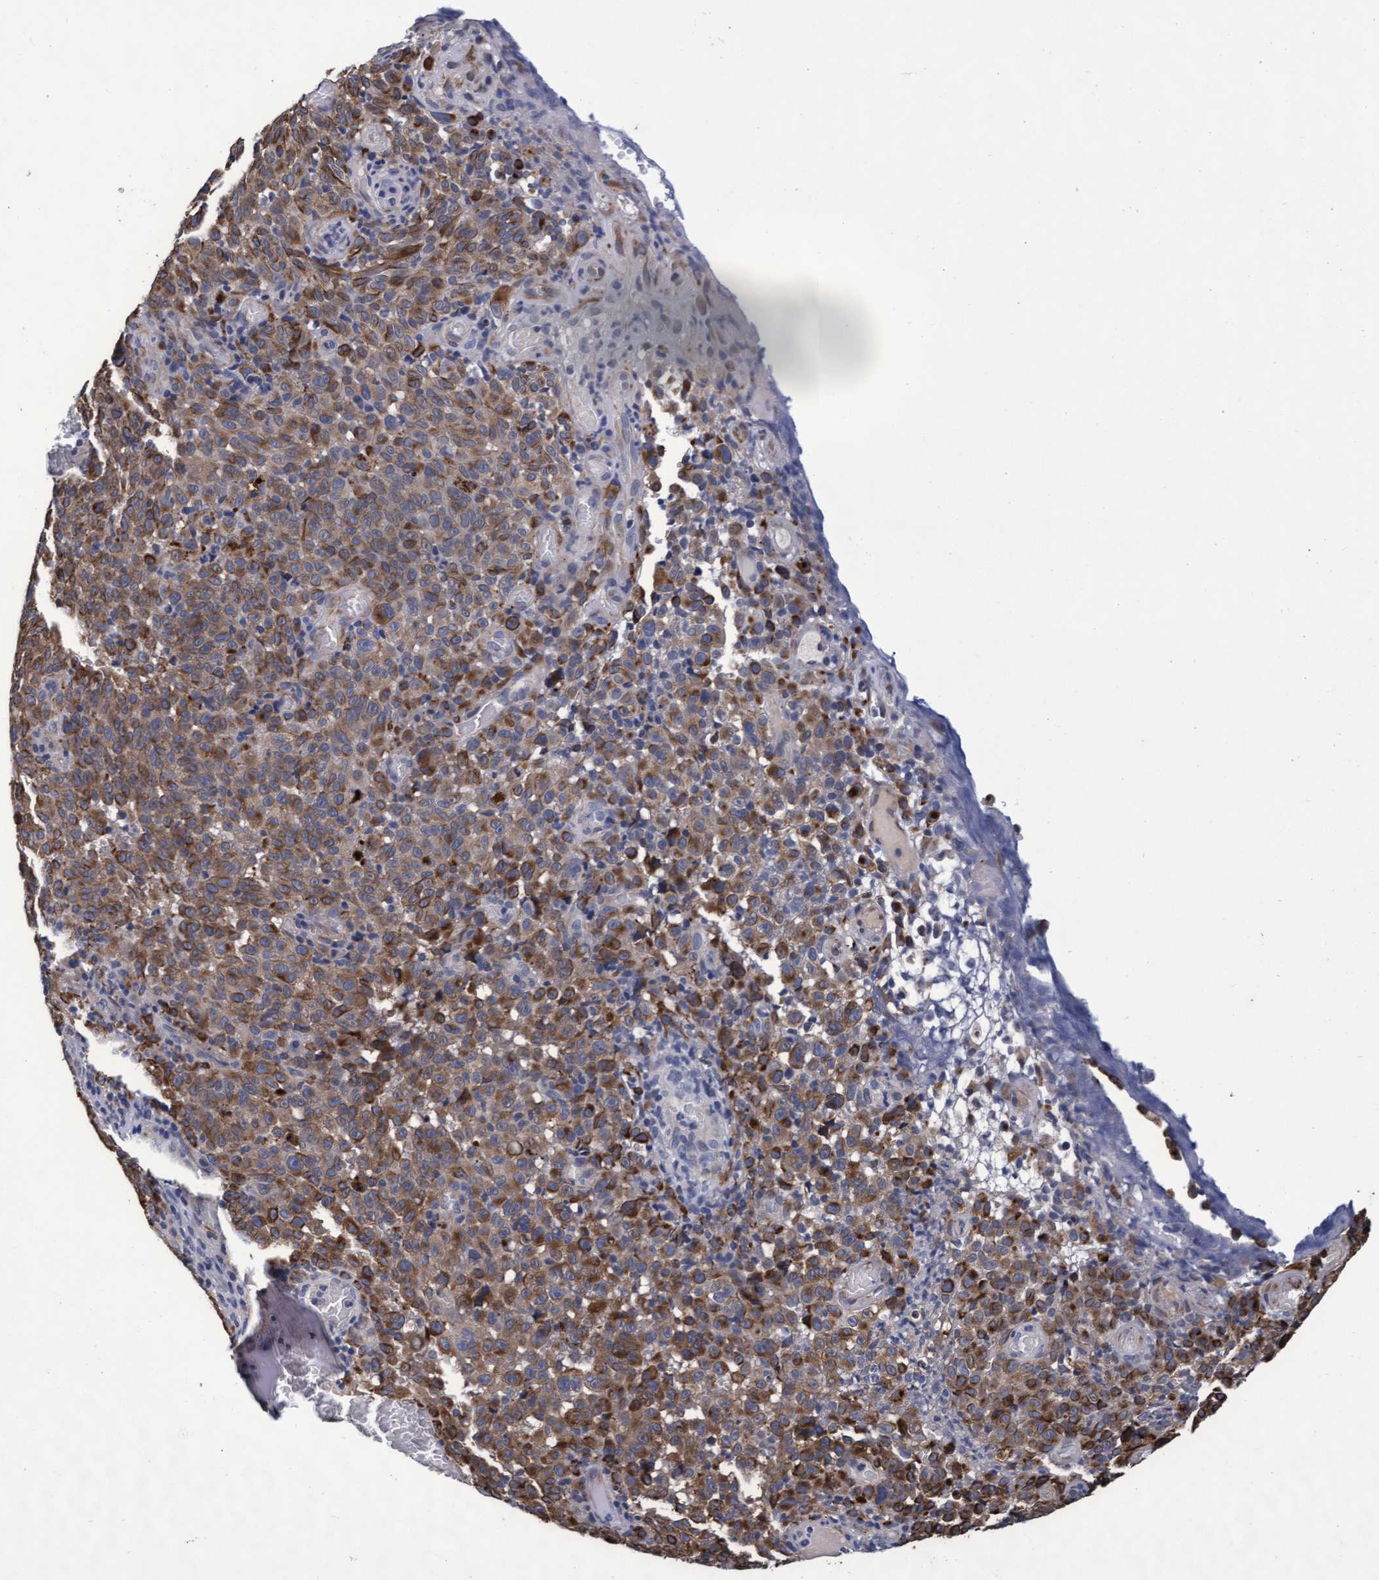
{"staining": {"intensity": "moderate", "quantity": ">75%", "location": "cytoplasmic/membranous"}, "tissue": "melanoma", "cell_type": "Tumor cells", "image_type": "cancer", "snomed": [{"axis": "morphology", "description": "Malignant melanoma, NOS"}, {"axis": "topography", "description": "Skin"}], "caption": "Immunohistochemistry (IHC) staining of melanoma, which demonstrates medium levels of moderate cytoplasmic/membranous expression in approximately >75% of tumor cells indicating moderate cytoplasmic/membranous protein positivity. The staining was performed using DAB (brown) for protein detection and nuclei were counterstained in hematoxylin (blue).", "gene": "CPQ", "patient": {"sex": "female", "age": 82}}